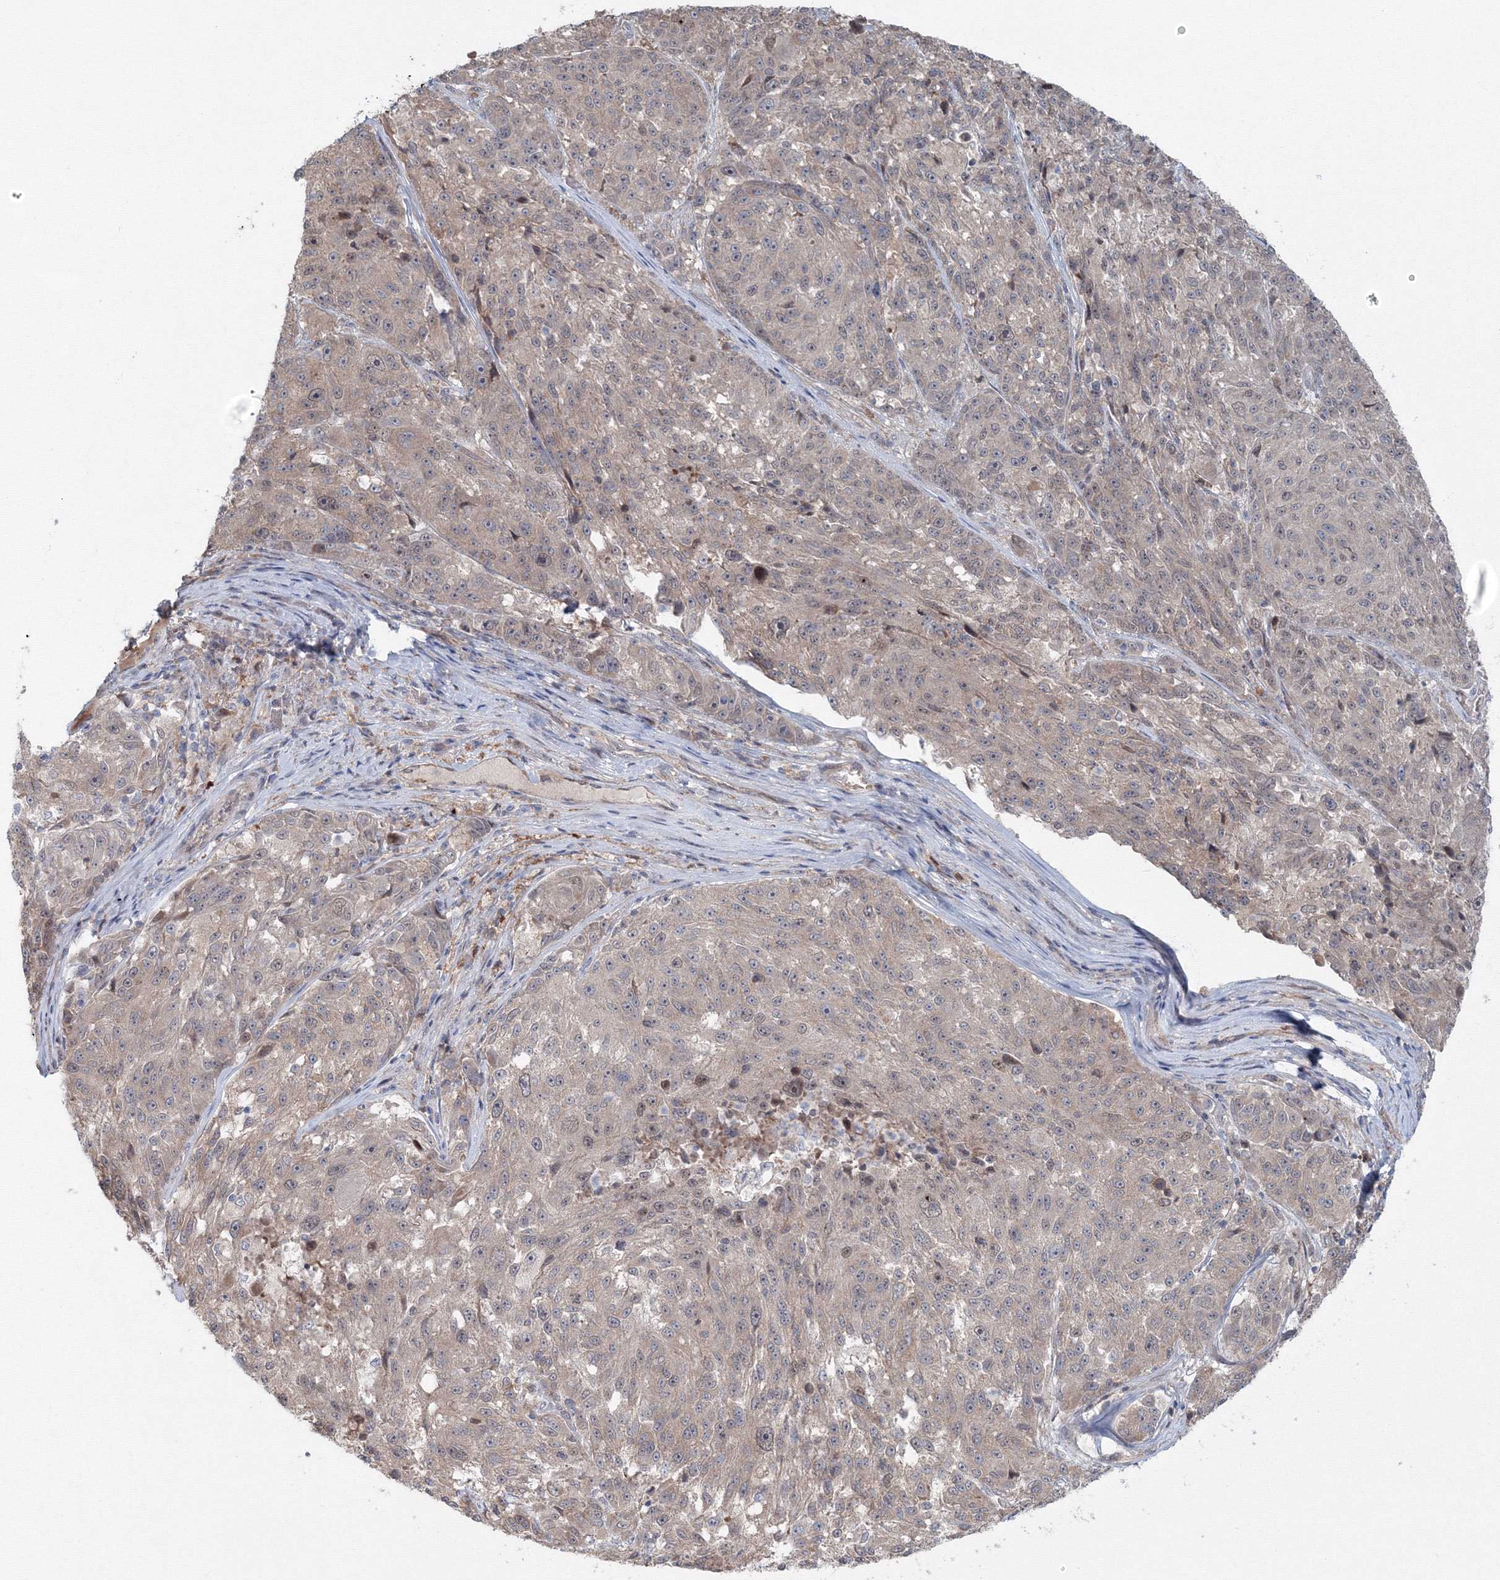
{"staining": {"intensity": "weak", "quantity": "<25%", "location": "cytoplasmic/membranous"}, "tissue": "melanoma", "cell_type": "Tumor cells", "image_type": "cancer", "snomed": [{"axis": "morphology", "description": "Malignant melanoma, NOS"}, {"axis": "topography", "description": "Skin"}], "caption": "Malignant melanoma was stained to show a protein in brown. There is no significant expression in tumor cells.", "gene": "MKRN2", "patient": {"sex": "male", "age": 53}}